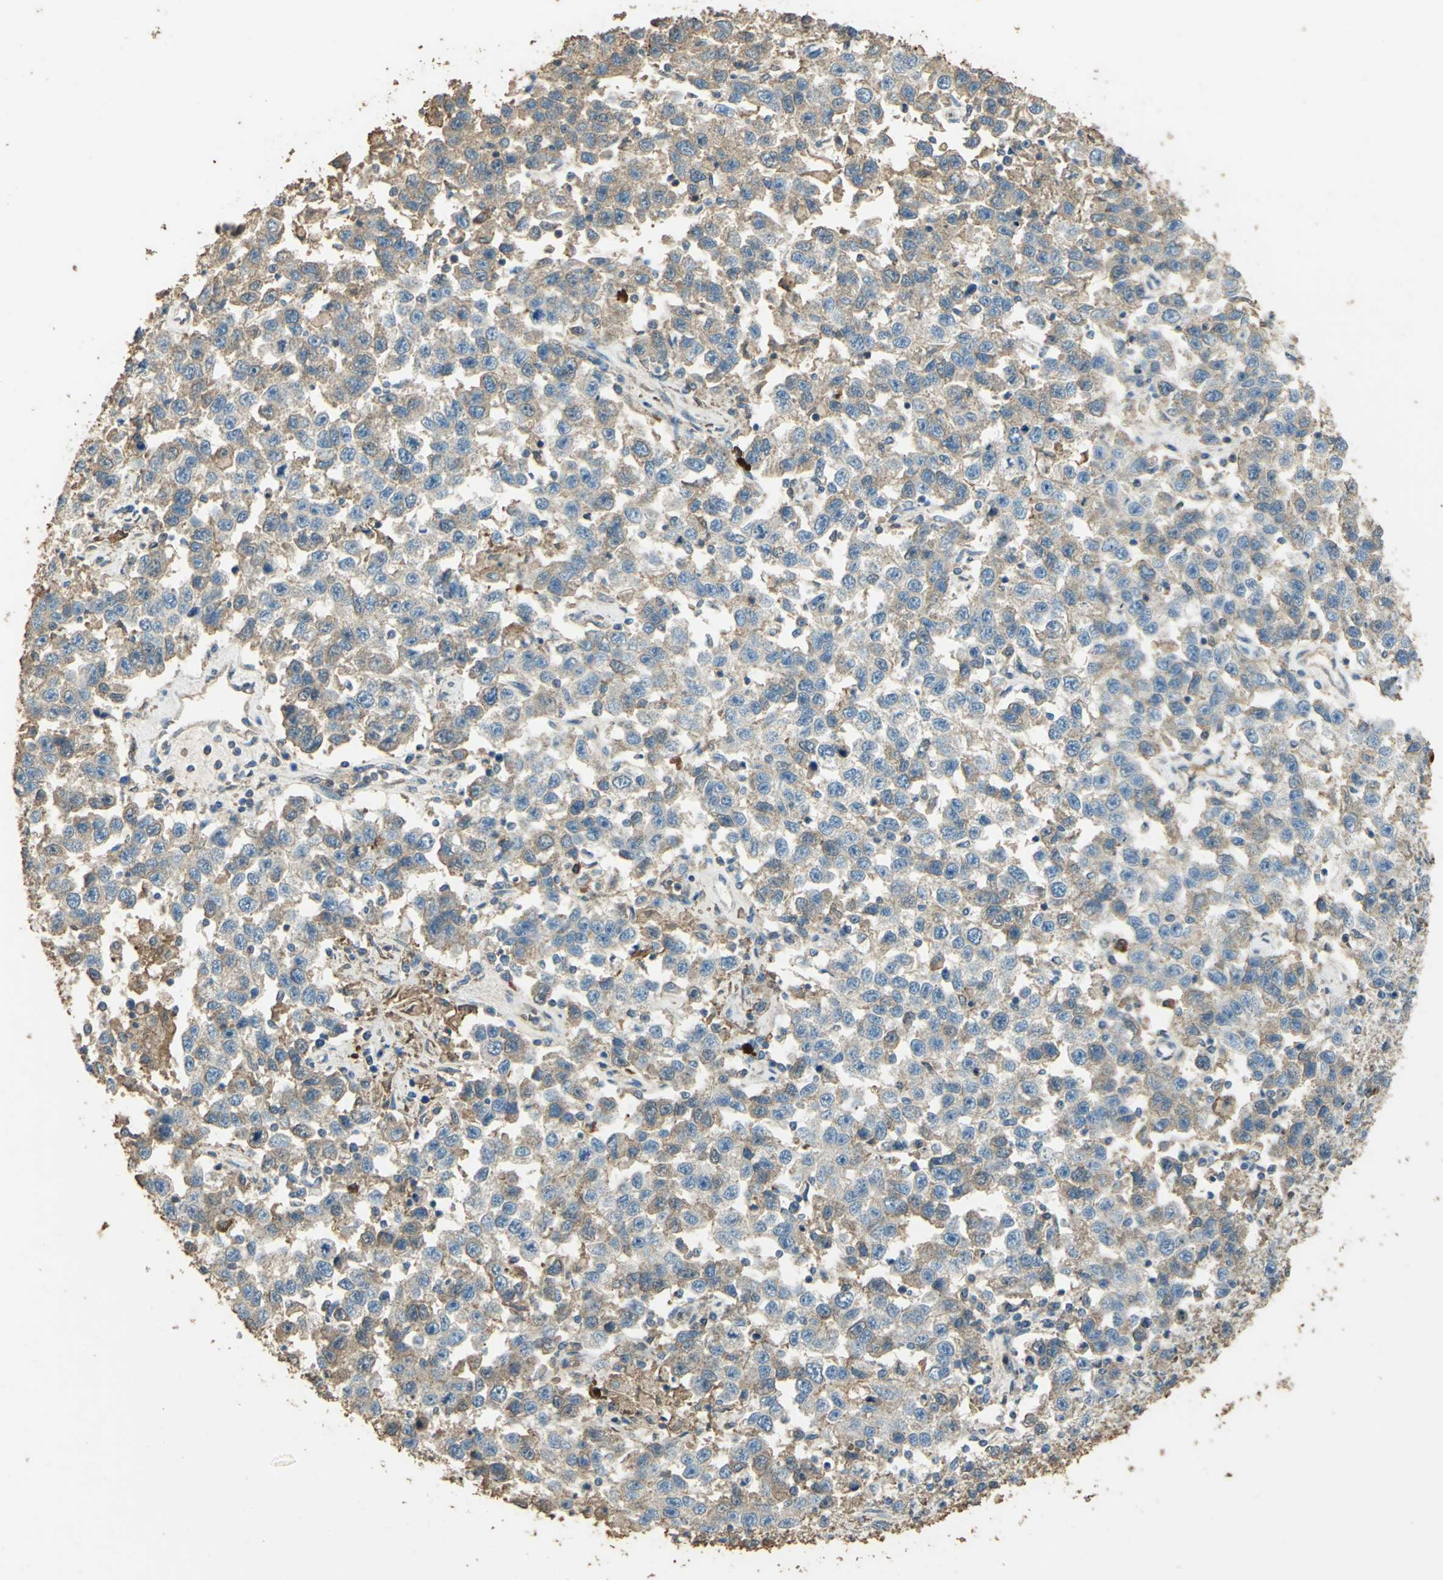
{"staining": {"intensity": "moderate", "quantity": "25%-75%", "location": "cytoplasmic/membranous"}, "tissue": "testis cancer", "cell_type": "Tumor cells", "image_type": "cancer", "snomed": [{"axis": "morphology", "description": "Seminoma, NOS"}, {"axis": "topography", "description": "Testis"}], "caption": "A micrograph of human testis cancer (seminoma) stained for a protein shows moderate cytoplasmic/membranous brown staining in tumor cells.", "gene": "TRAPPC2", "patient": {"sex": "male", "age": 41}}